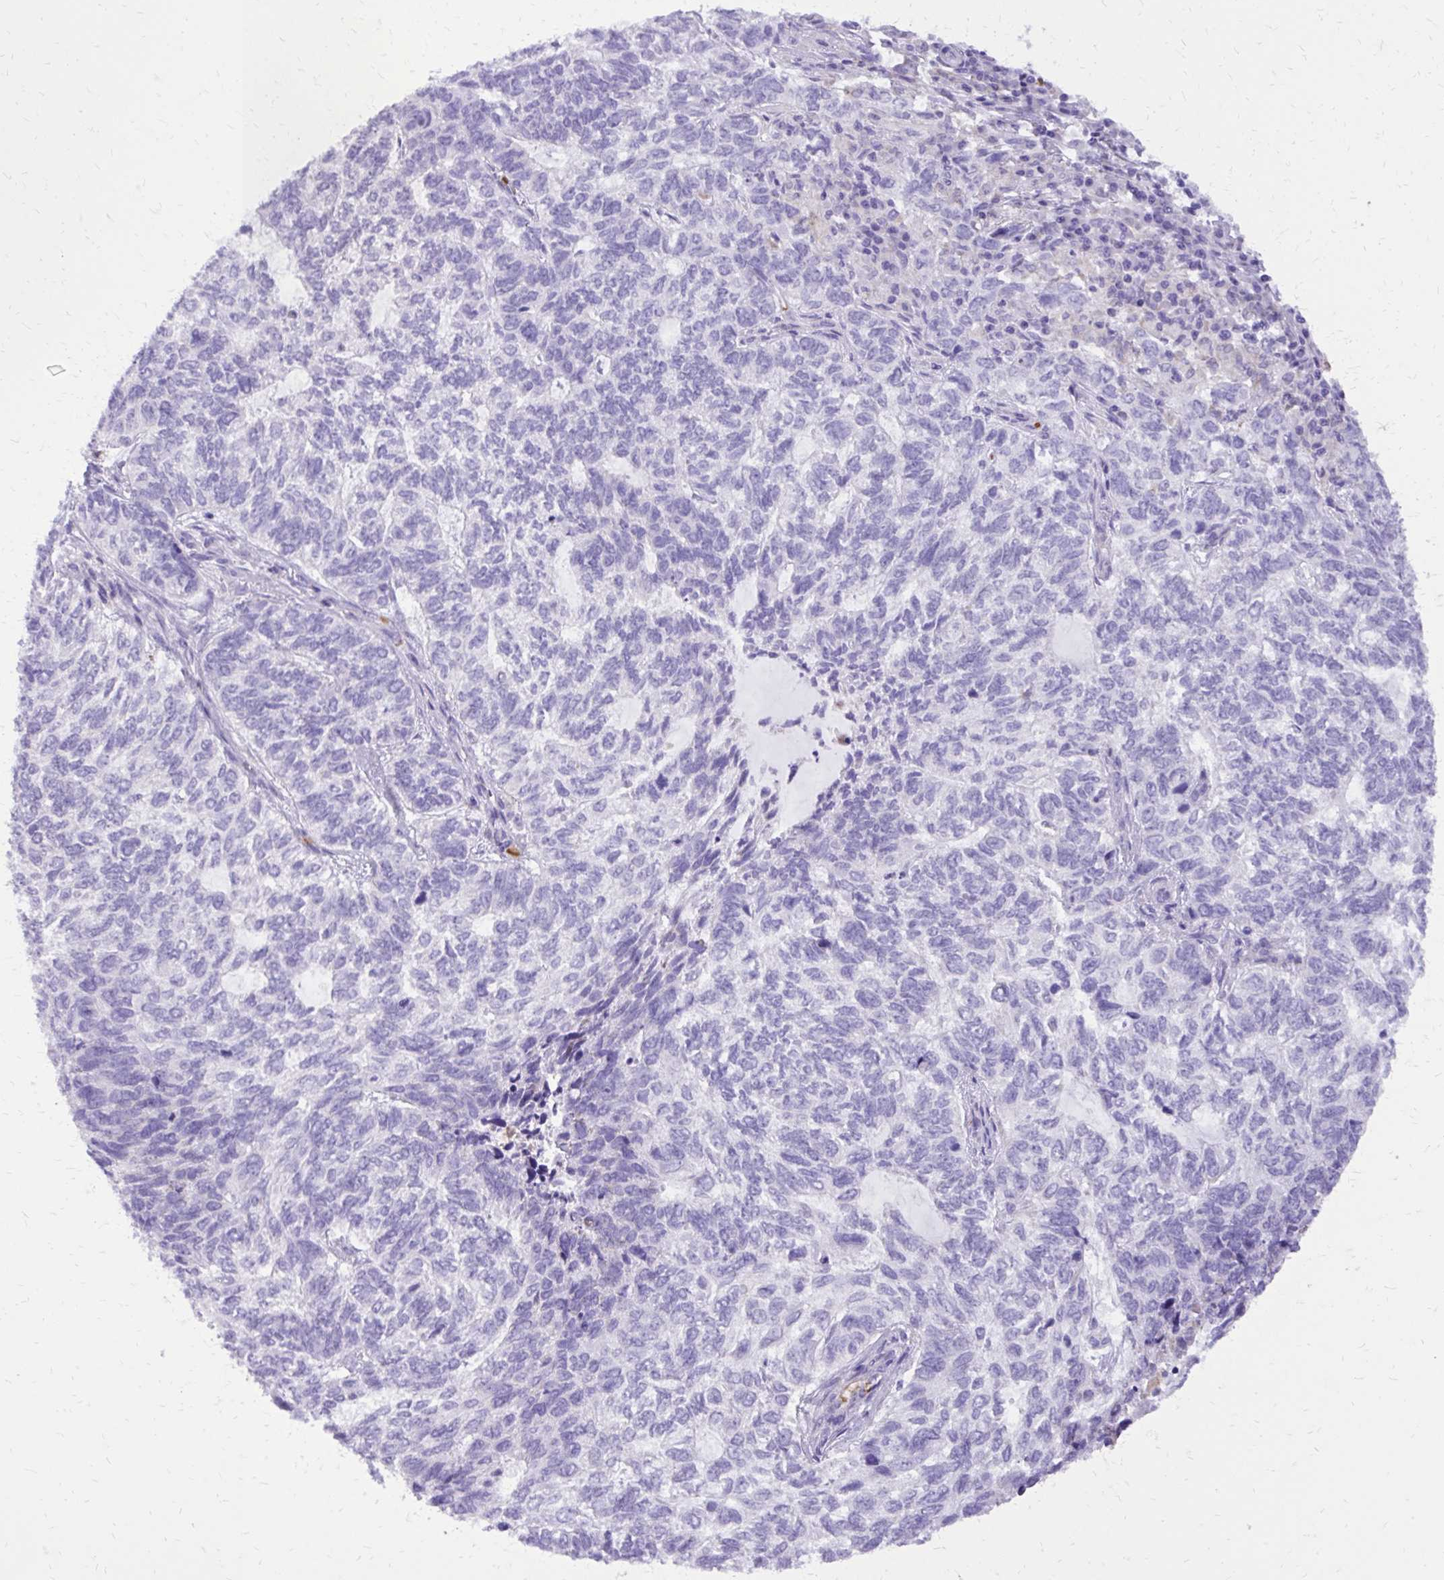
{"staining": {"intensity": "negative", "quantity": "none", "location": "none"}, "tissue": "skin cancer", "cell_type": "Tumor cells", "image_type": "cancer", "snomed": [{"axis": "morphology", "description": "Basal cell carcinoma"}, {"axis": "topography", "description": "Skin"}], "caption": "An IHC image of skin cancer is shown. There is no staining in tumor cells of skin cancer.", "gene": "CAT", "patient": {"sex": "female", "age": 65}}